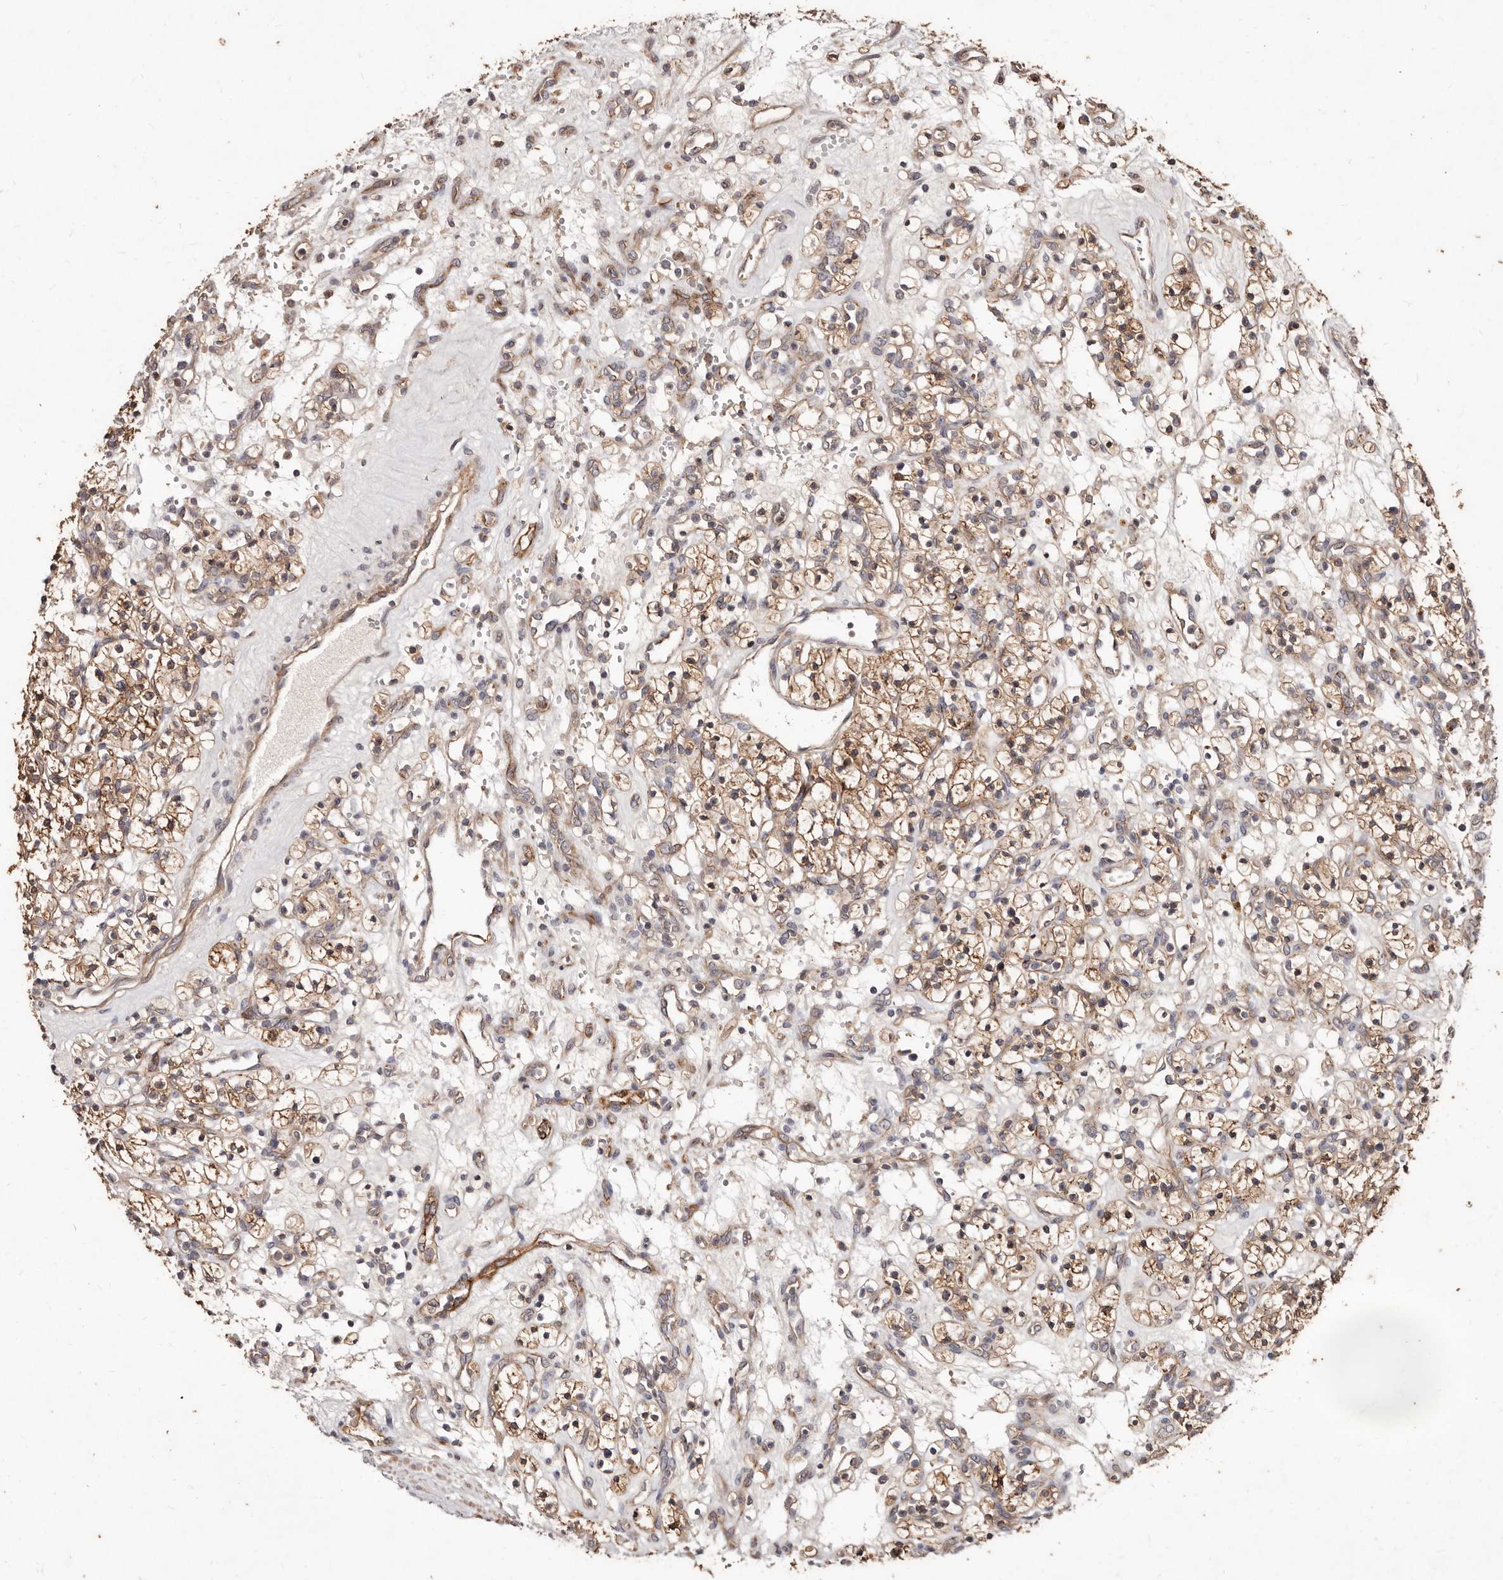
{"staining": {"intensity": "moderate", "quantity": ">75%", "location": "cytoplasmic/membranous"}, "tissue": "renal cancer", "cell_type": "Tumor cells", "image_type": "cancer", "snomed": [{"axis": "morphology", "description": "Adenocarcinoma, NOS"}, {"axis": "topography", "description": "Kidney"}], "caption": "Immunohistochemical staining of renal cancer (adenocarcinoma) reveals medium levels of moderate cytoplasmic/membranous protein expression in approximately >75% of tumor cells.", "gene": "CCL14", "patient": {"sex": "female", "age": 57}}